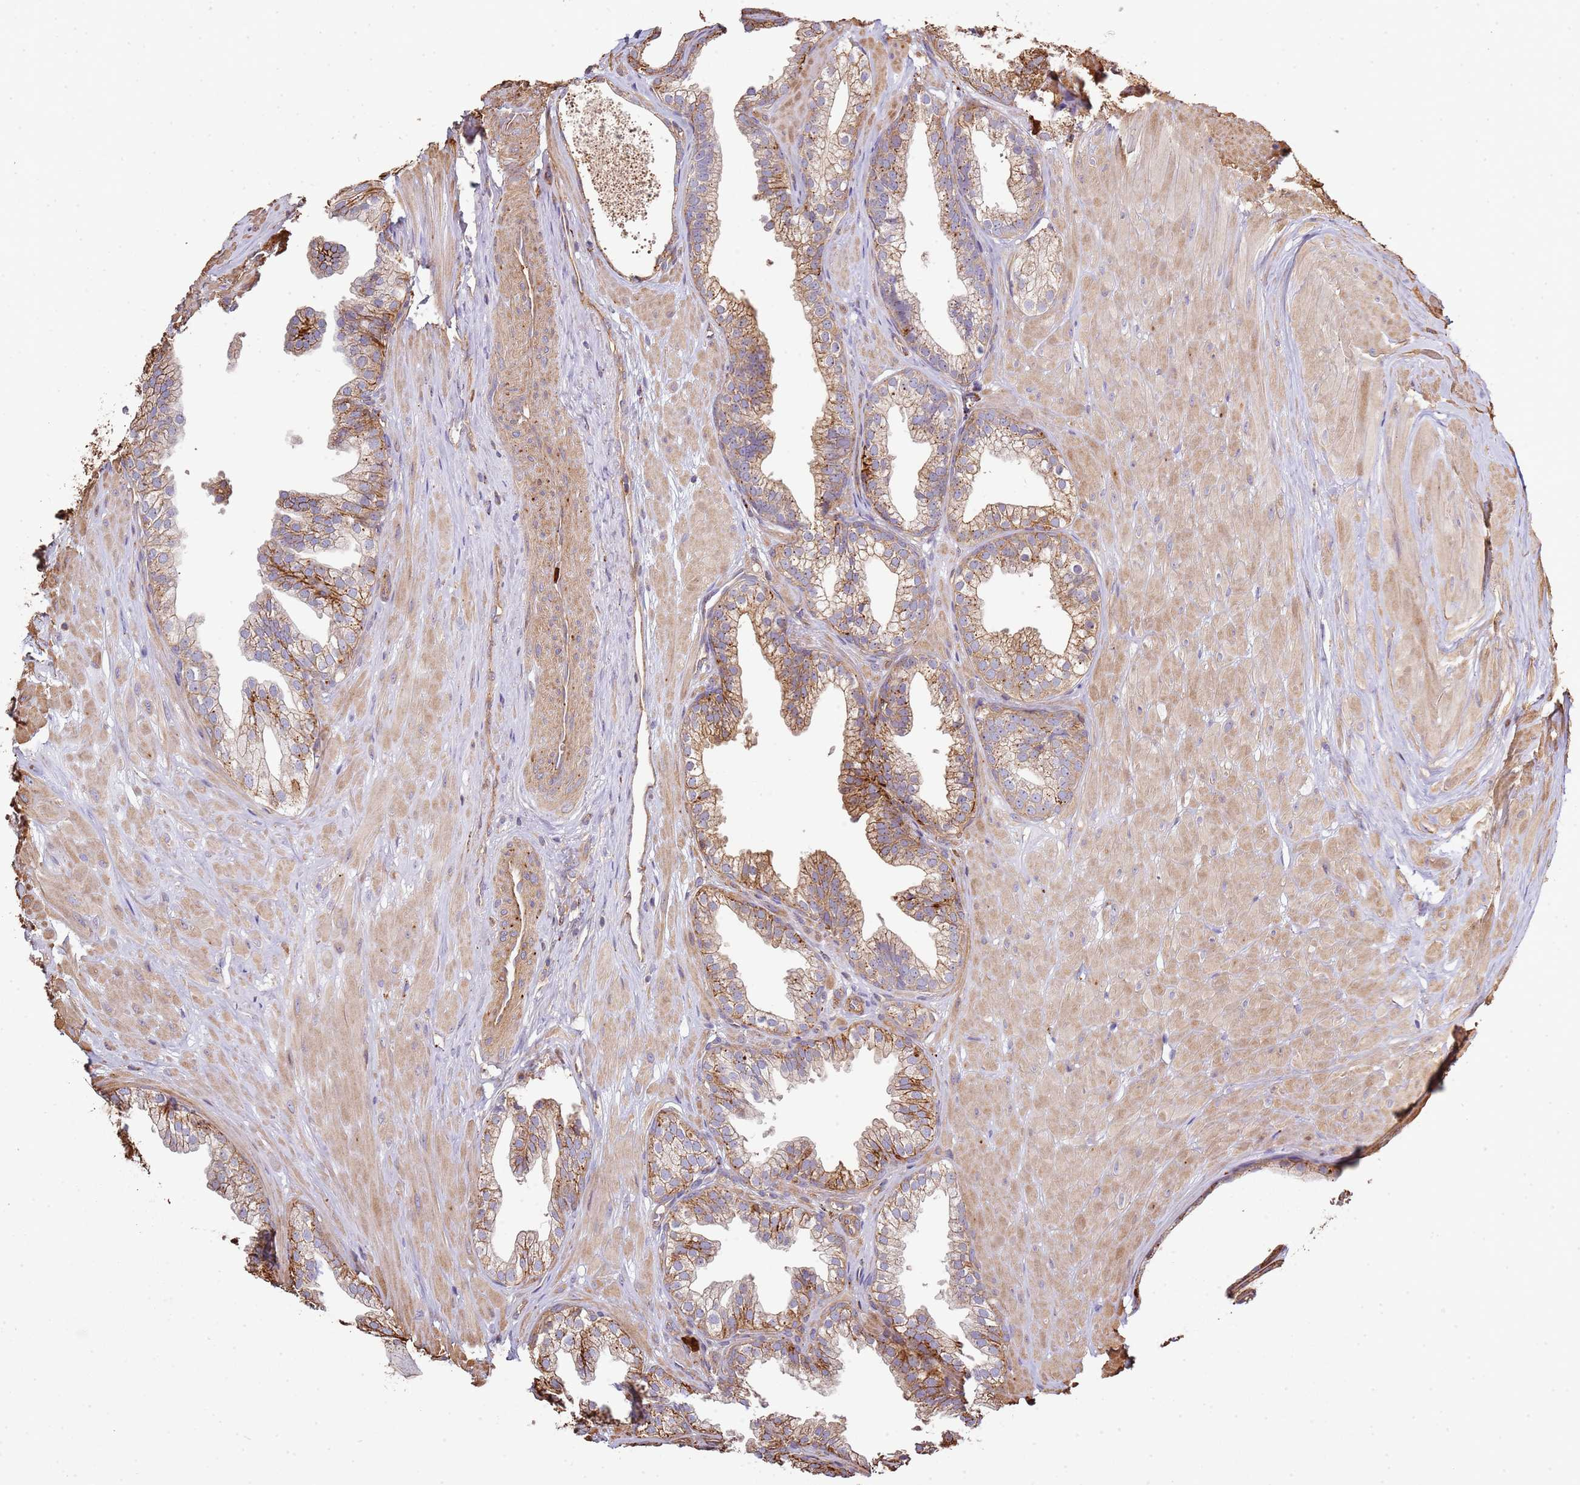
{"staining": {"intensity": "moderate", "quantity": ">75%", "location": "cytoplasmic/membranous"}, "tissue": "prostate", "cell_type": "Glandular cells", "image_type": "normal", "snomed": [{"axis": "morphology", "description": "Normal tissue, NOS"}, {"axis": "topography", "description": "Prostate"}, {"axis": "topography", "description": "Peripheral nerve tissue"}], "caption": "Immunohistochemistry (IHC) (DAB) staining of benign human prostate reveals moderate cytoplasmic/membranous protein expression in approximately >75% of glandular cells. The protein of interest is shown in brown color, while the nuclei are stained blue.", "gene": "NDUFAF4", "patient": {"sex": "male", "age": 55}}